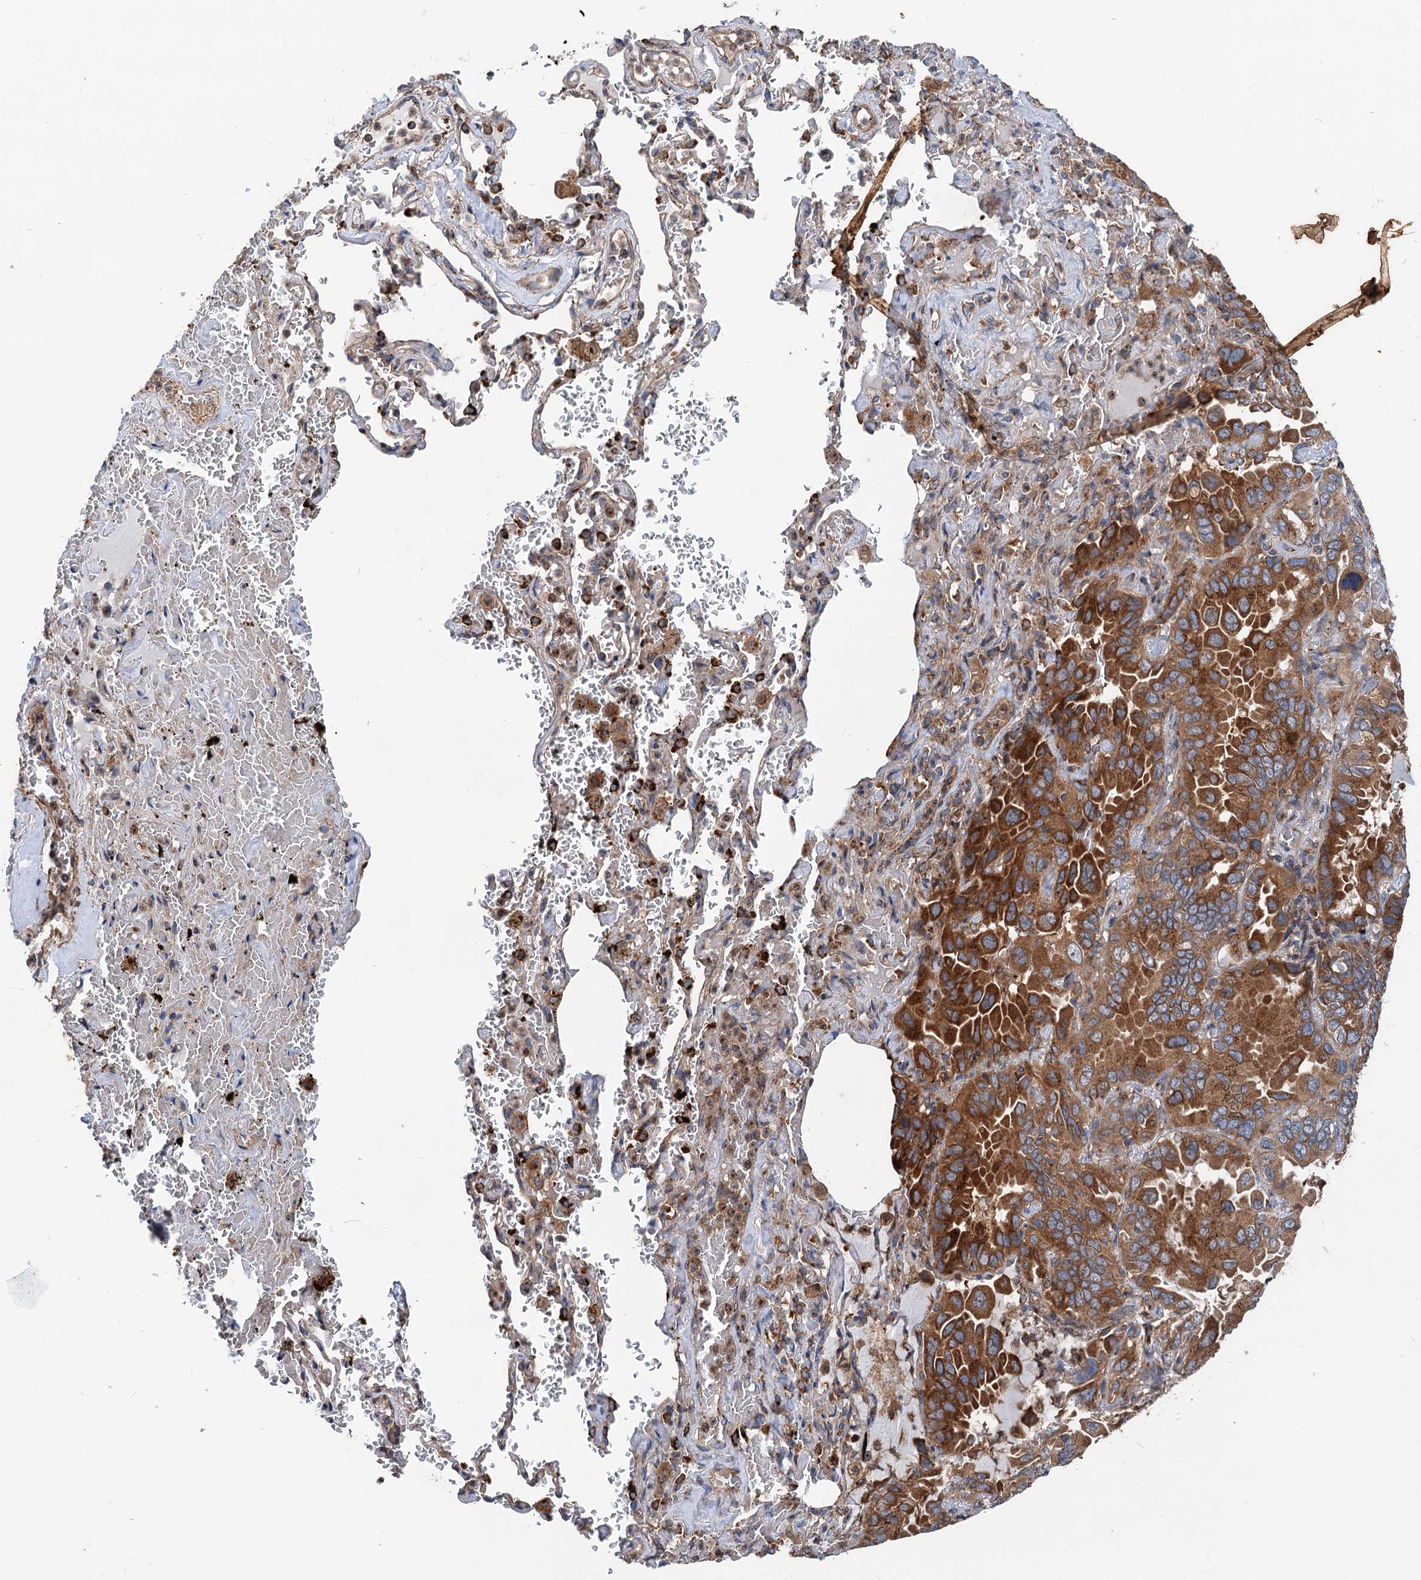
{"staining": {"intensity": "strong", "quantity": ">75%", "location": "cytoplasmic/membranous"}, "tissue": "lung cancer", "cell_type": "Tumor cells", "image_type": "cancer", "snomed": [{"axis": "morphology", "description": "Adenocarcinoma, NOS"}, {"axis": "topography", "description": "Lung"}], "caption": "Lung cancer stained for a protein exhibits strong cytoplasmic/membranous positivity in tumor cells.", "gene": "ANKRD26", "patient": {"sex": "male", "age": 64}}